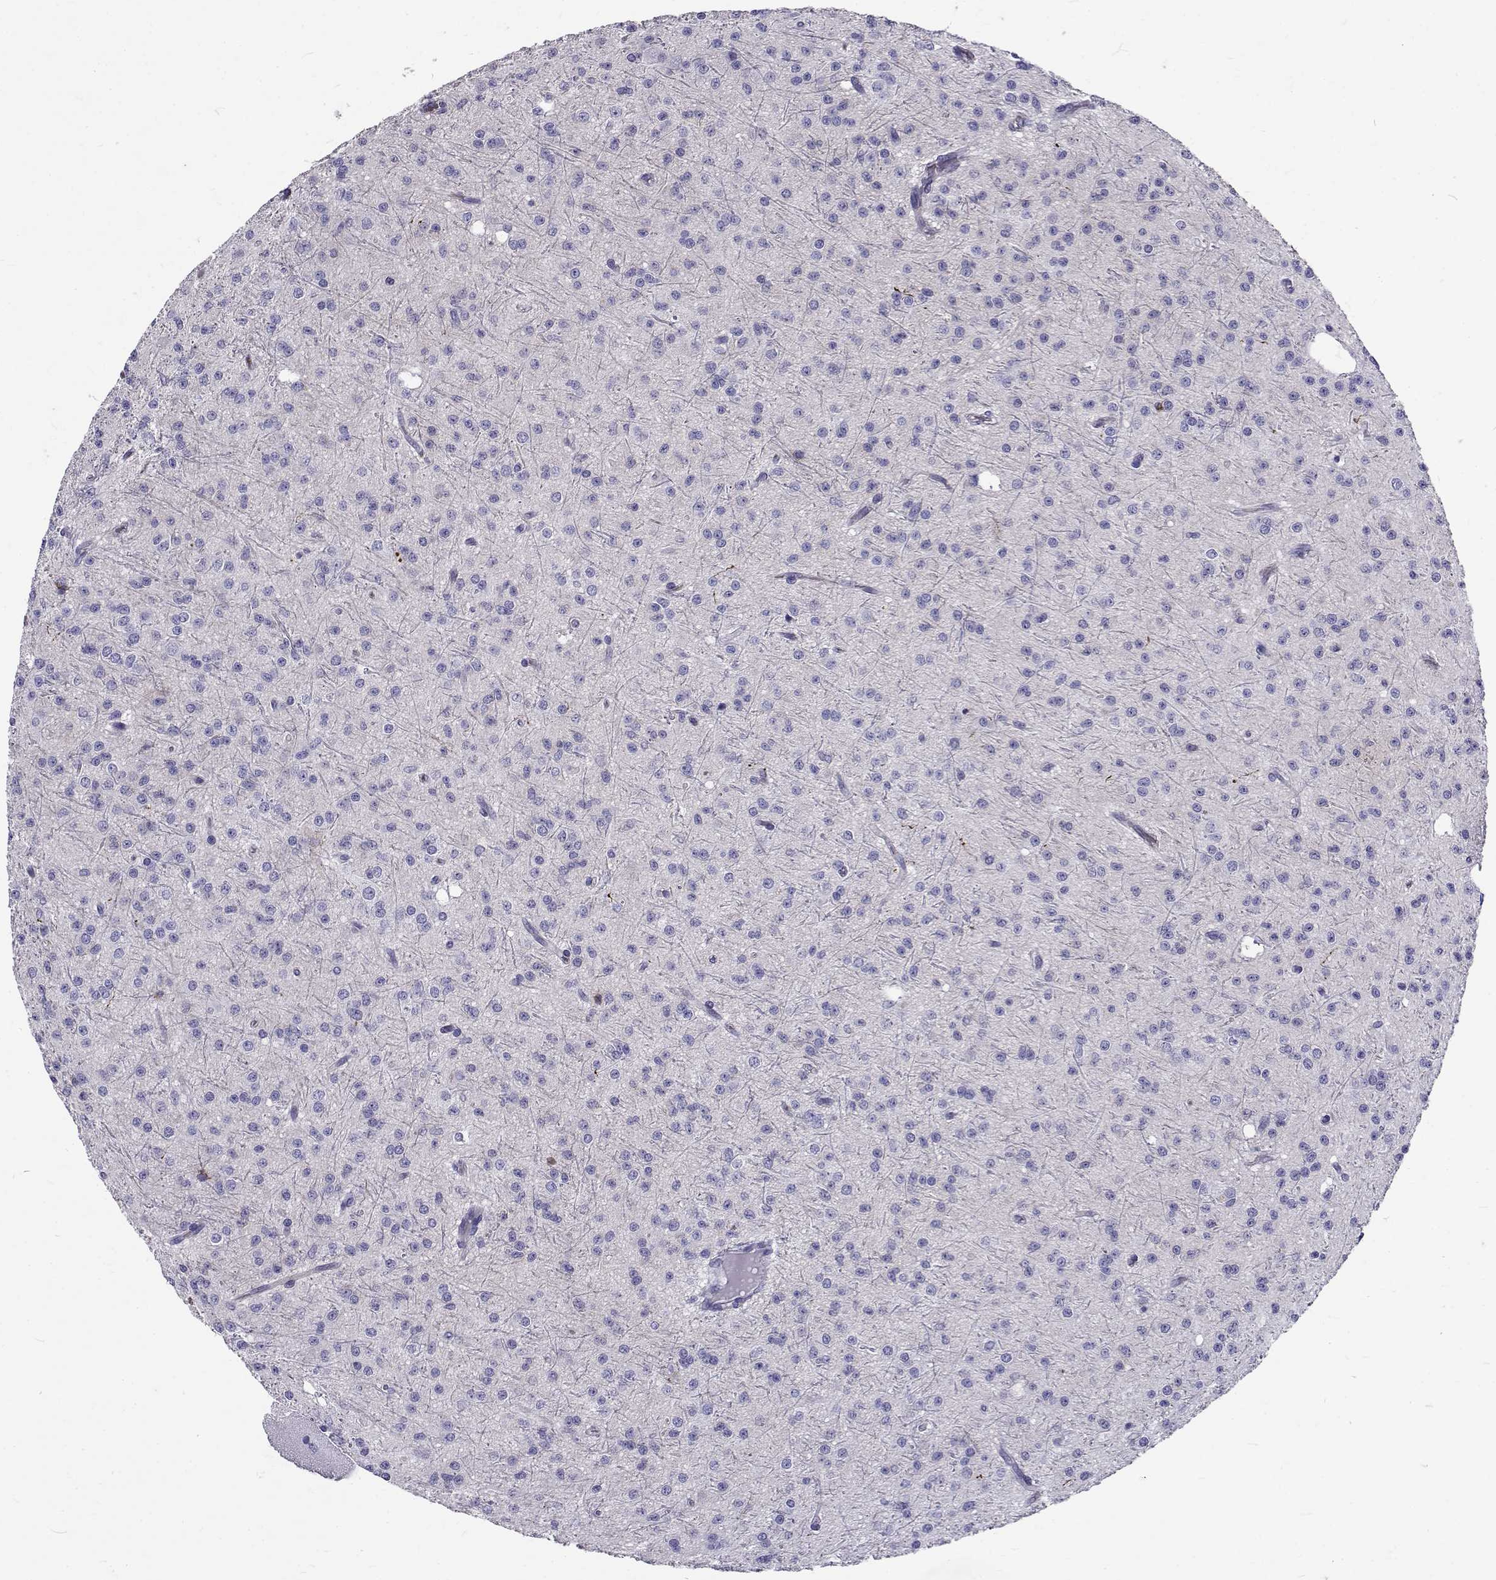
{"staining": {"intensity": "negative", "quantity": "none", "location": "none"}, "tissue": "glioma", "cell_type": "Tumor cells", "image_type": "cancer", "snomed": [{"axis": "morphology", "description": "Glioma, malignant, Low grade"}, {"axis": "topography", "description": "Brain"}], "caption": "Immunohistochemistry (IHC) photomicrograph of low-grade glioma (malignant) stained for a protein (brown), which displays no positivity in tumor cells. (Stains: DAB IHC with hematoxylin counter stain, Microscopy: brightfield microscopy at high magnification).", "gene": "IGSF1", "patient": {"sex": "male", "age": 27}}